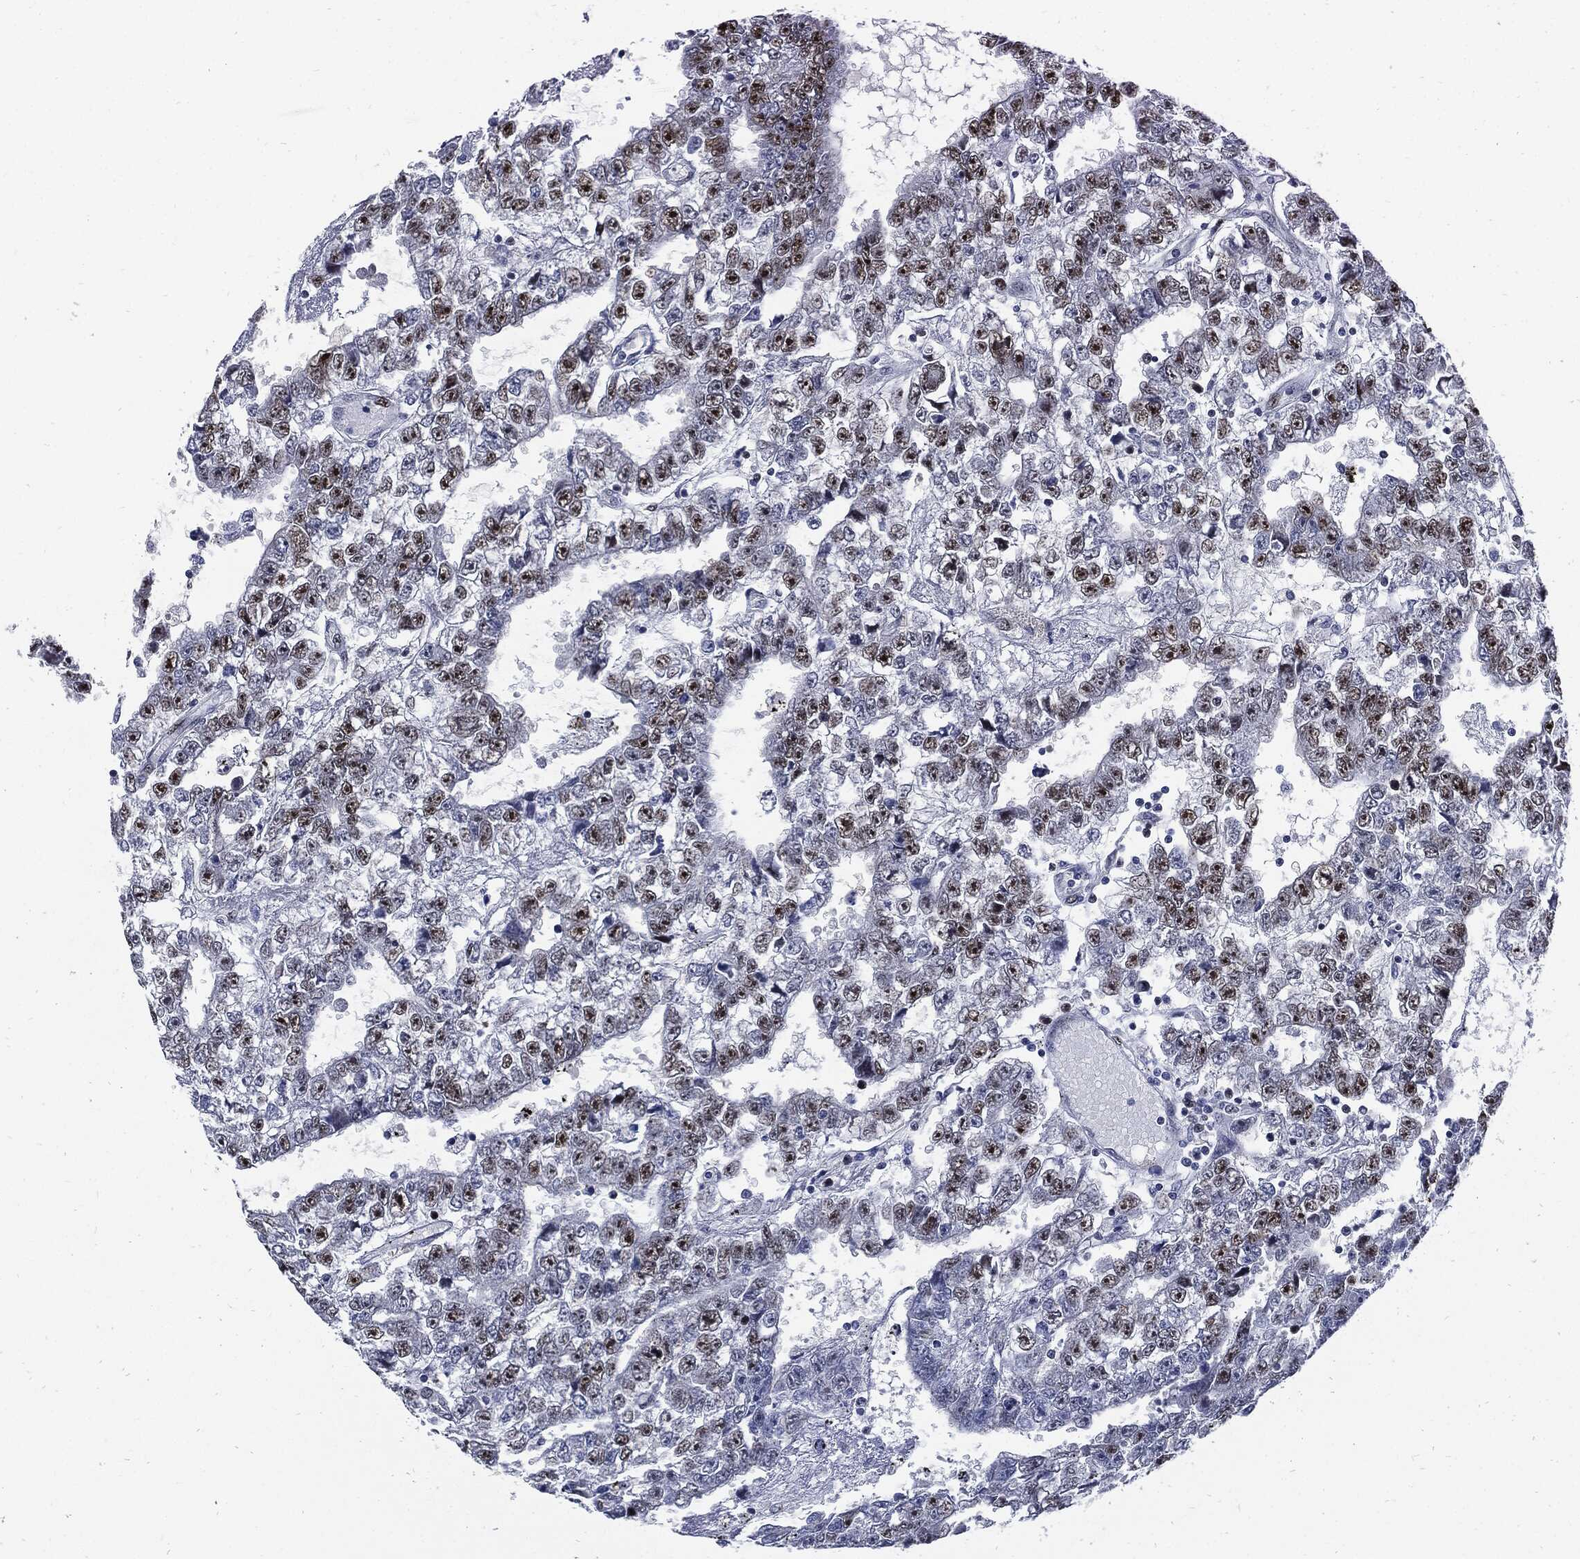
{"staining": {"intensity": "moderate", "quantity": "25%-75%", "location": "nuclear"}, "tissue": "testis cancer", "cell_type": "Tumor cells", "image_type": "cancer", "snomed": [{"axis": "morphology", "description": "Carcinoma, Embryonal, NOS"}, {"axis": "topography", "description": "Testis"}], "caption": "The micrograph exhibits a brown stain indicating the presence of a protein in the nuclear of tumor cells in testis cancer. The staining was performed using DAB, with brown indicating positive protein expression. Nuclei are stained blue with hematoxylin.", "gene": "NBN", "patient": {"sex": "male", "age": 25}}